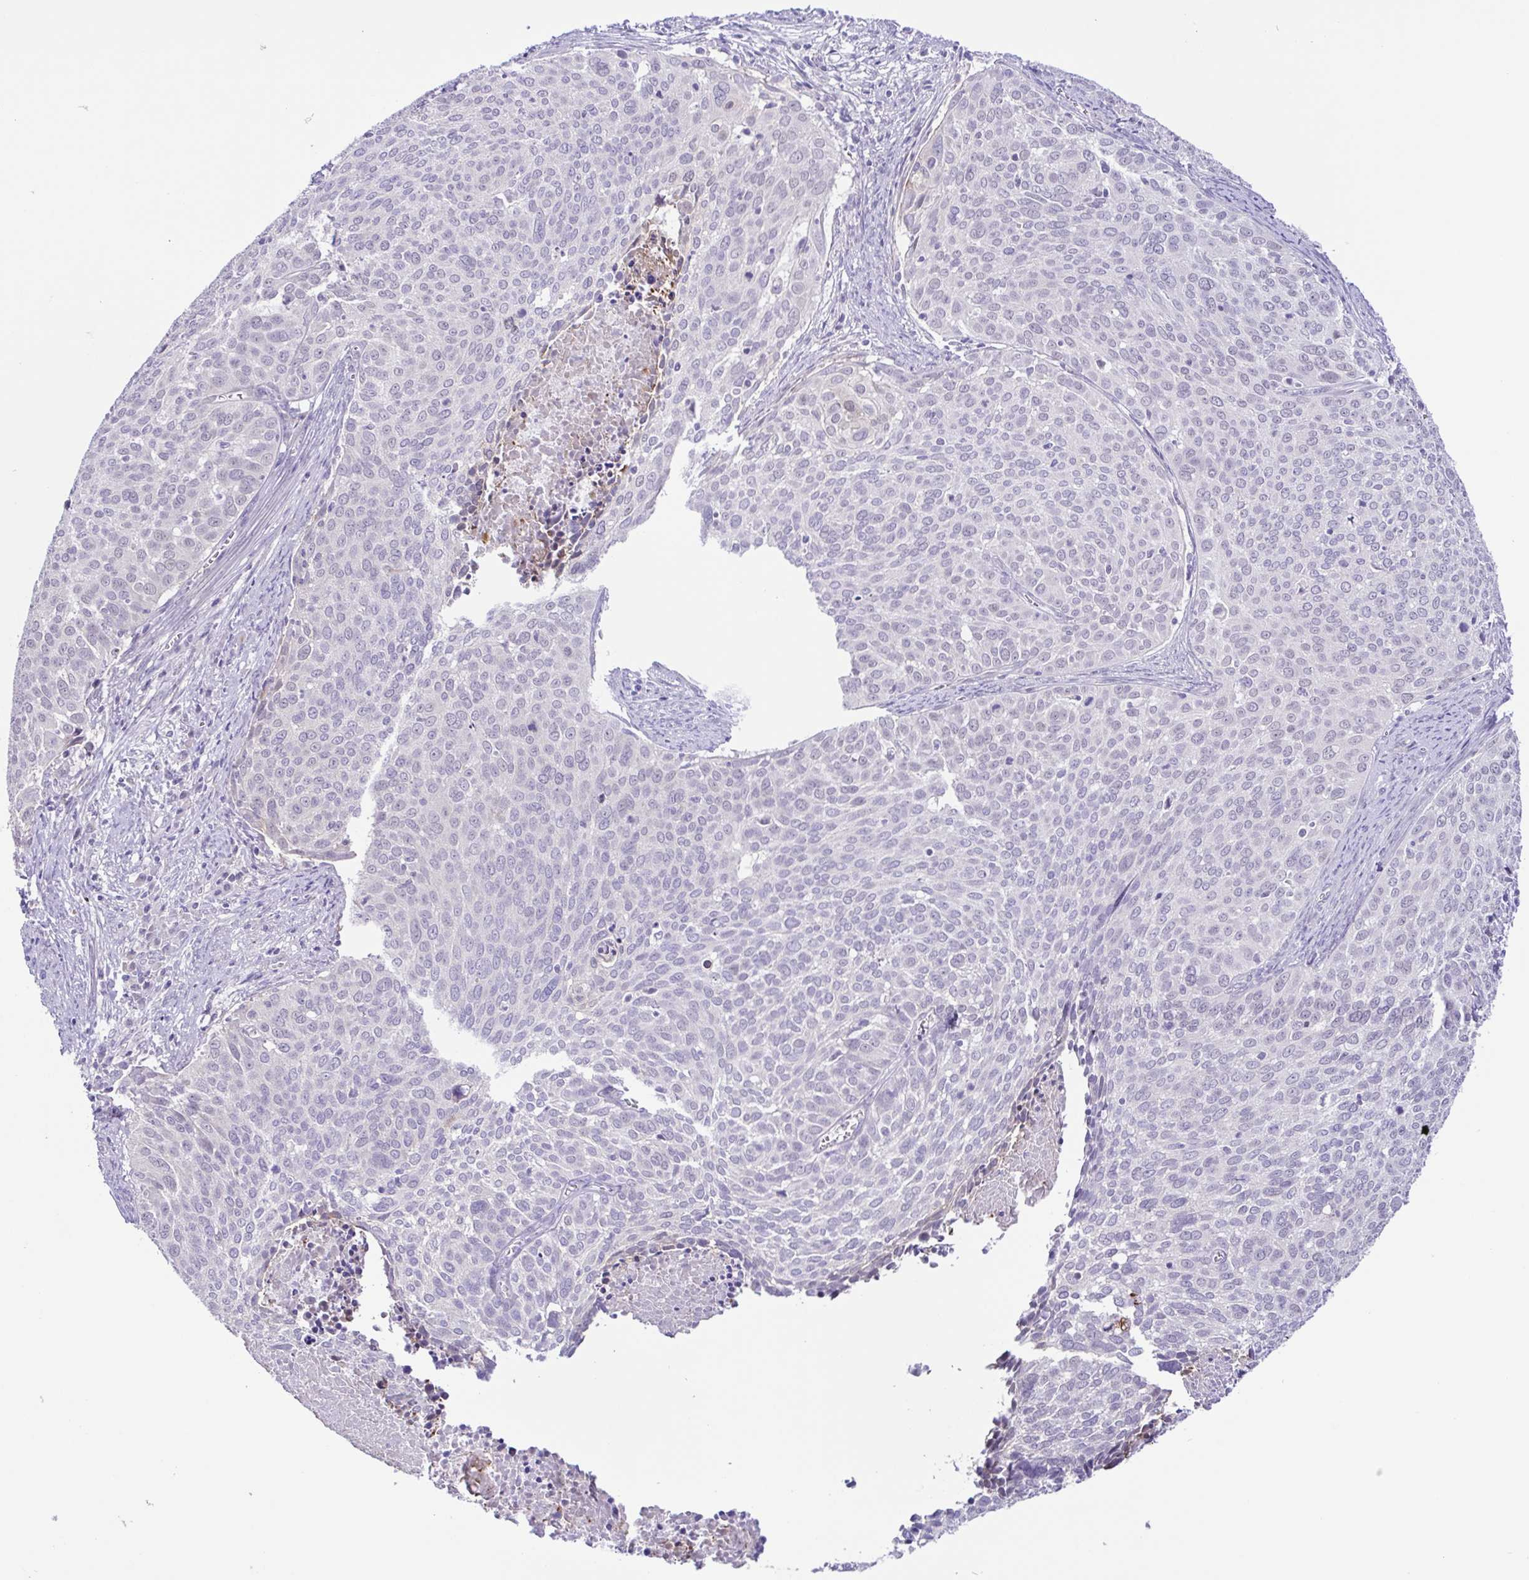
{"staining": {"intensity": "negative", "quantity": "none", "location": "none"}, "tissue": "cervical cancer", "cell_type": "Tumor cells", "image_type": "cancer", "snomed": [{"axis": "morphology", "description": "Squamous cell carcinoma, NOS"}, {"axis": "topography", "description": "Cervix"}], "caption": "Cervical squamous cell carcinoma was stained to show a protein in brown. There is no significant staining in tumor cells. (DAB (3,3'-diaminobenzidine) immunohistochemistry, high magnification).", "gene": "DCLK2", "patient": {"sex": "female", "age": 39}}